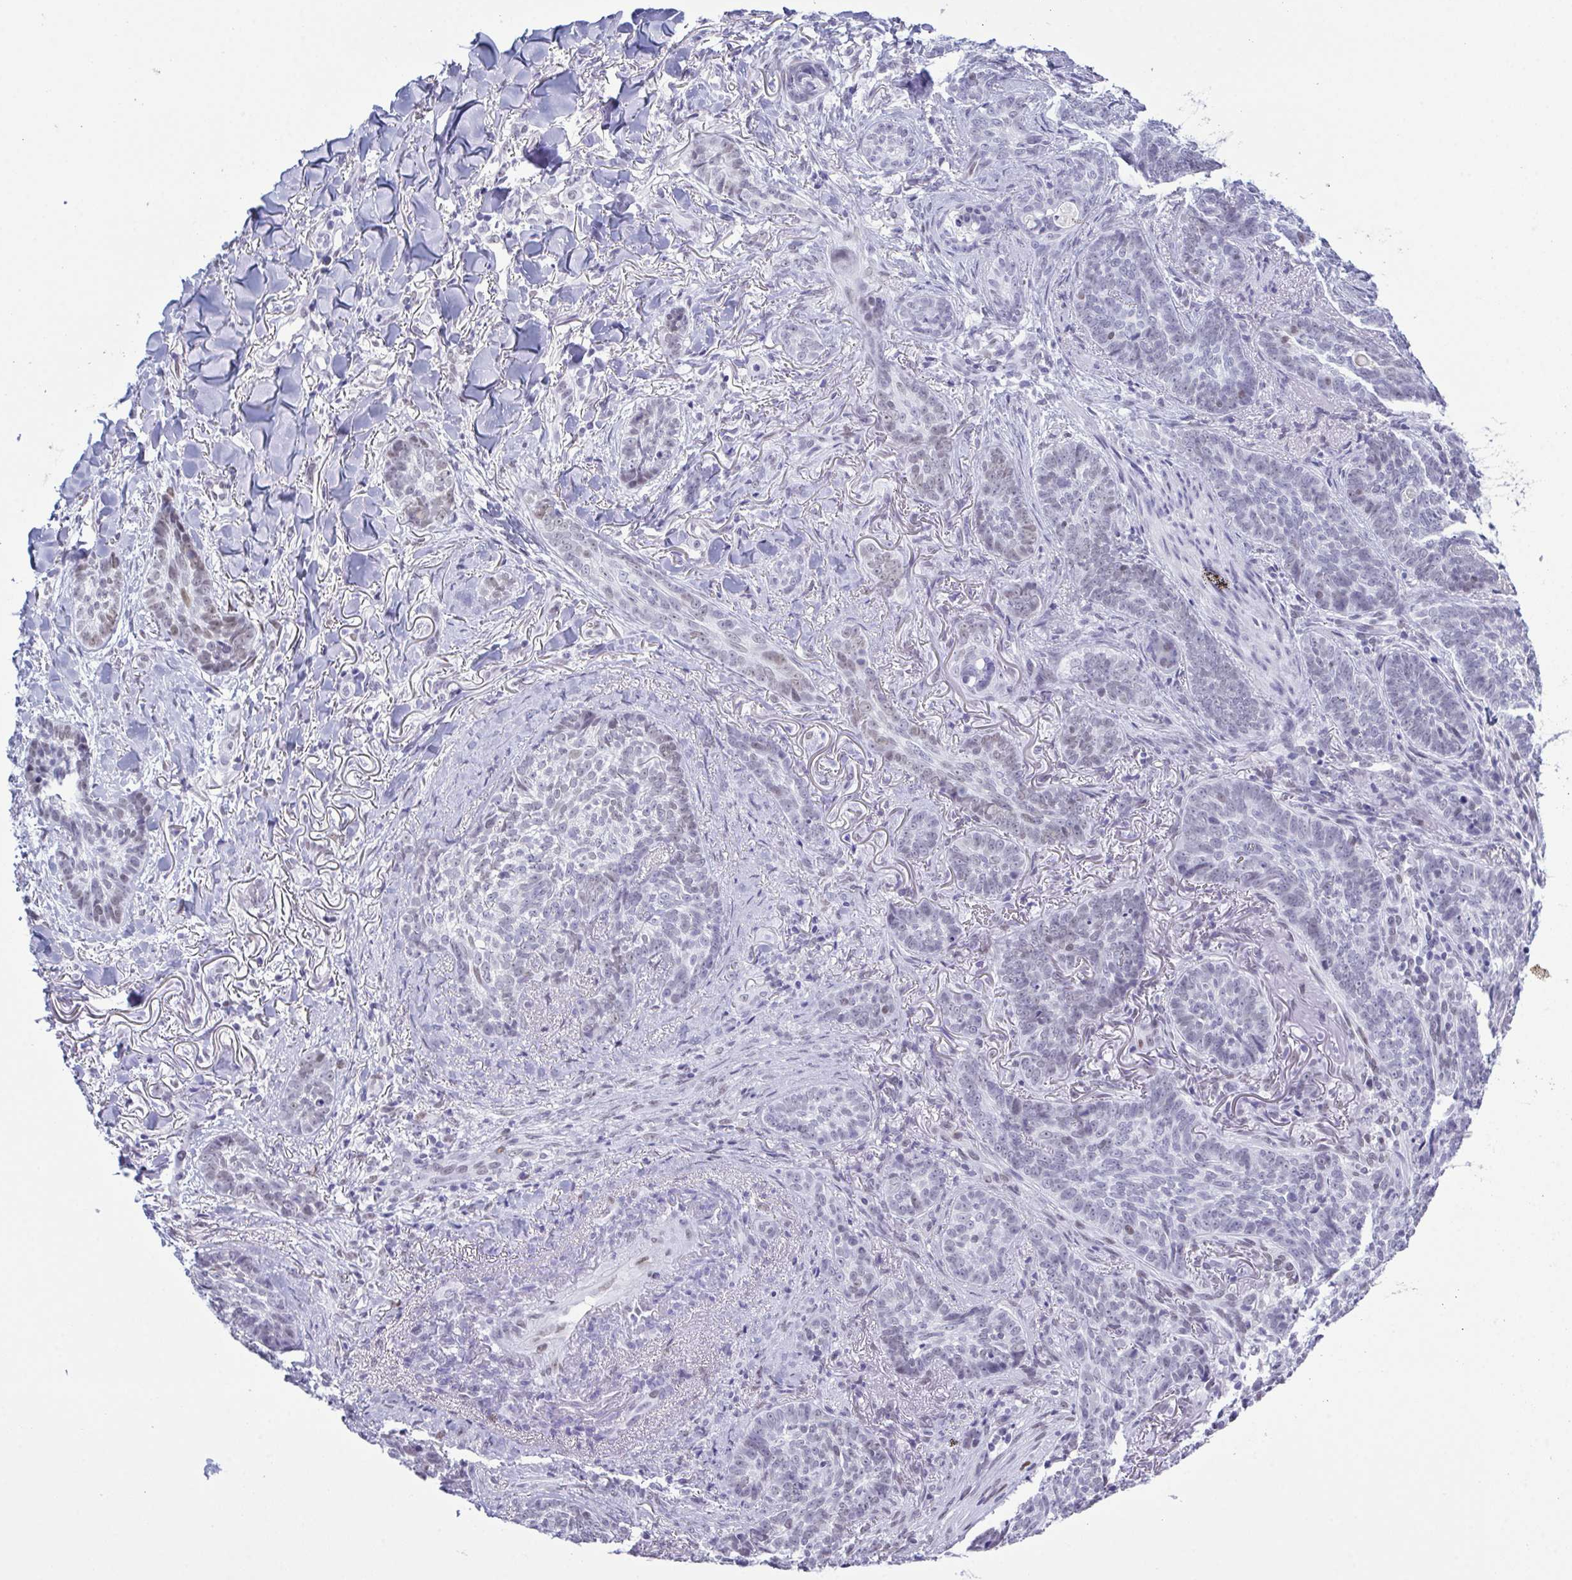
{"staining": {"intensity": "weak", "quantity": "<25%", "location": "nuclear"}, "tissue": "skin cancer", "cell_type": "Tumor cells", "image_type": "cancer", "snomed": [{"axis": "morphology", "description": "Basal cell carcinoma"}, {"axis": "topography", "description": "Skin"}, {"axis": "topography", "description": "Skin of face"}], "caption": "Skin cancer stained for a protein using IHC shows no staining tumor cells.", "gene": "SUGP2", "patient": {"sex": "male", "age": 88}}